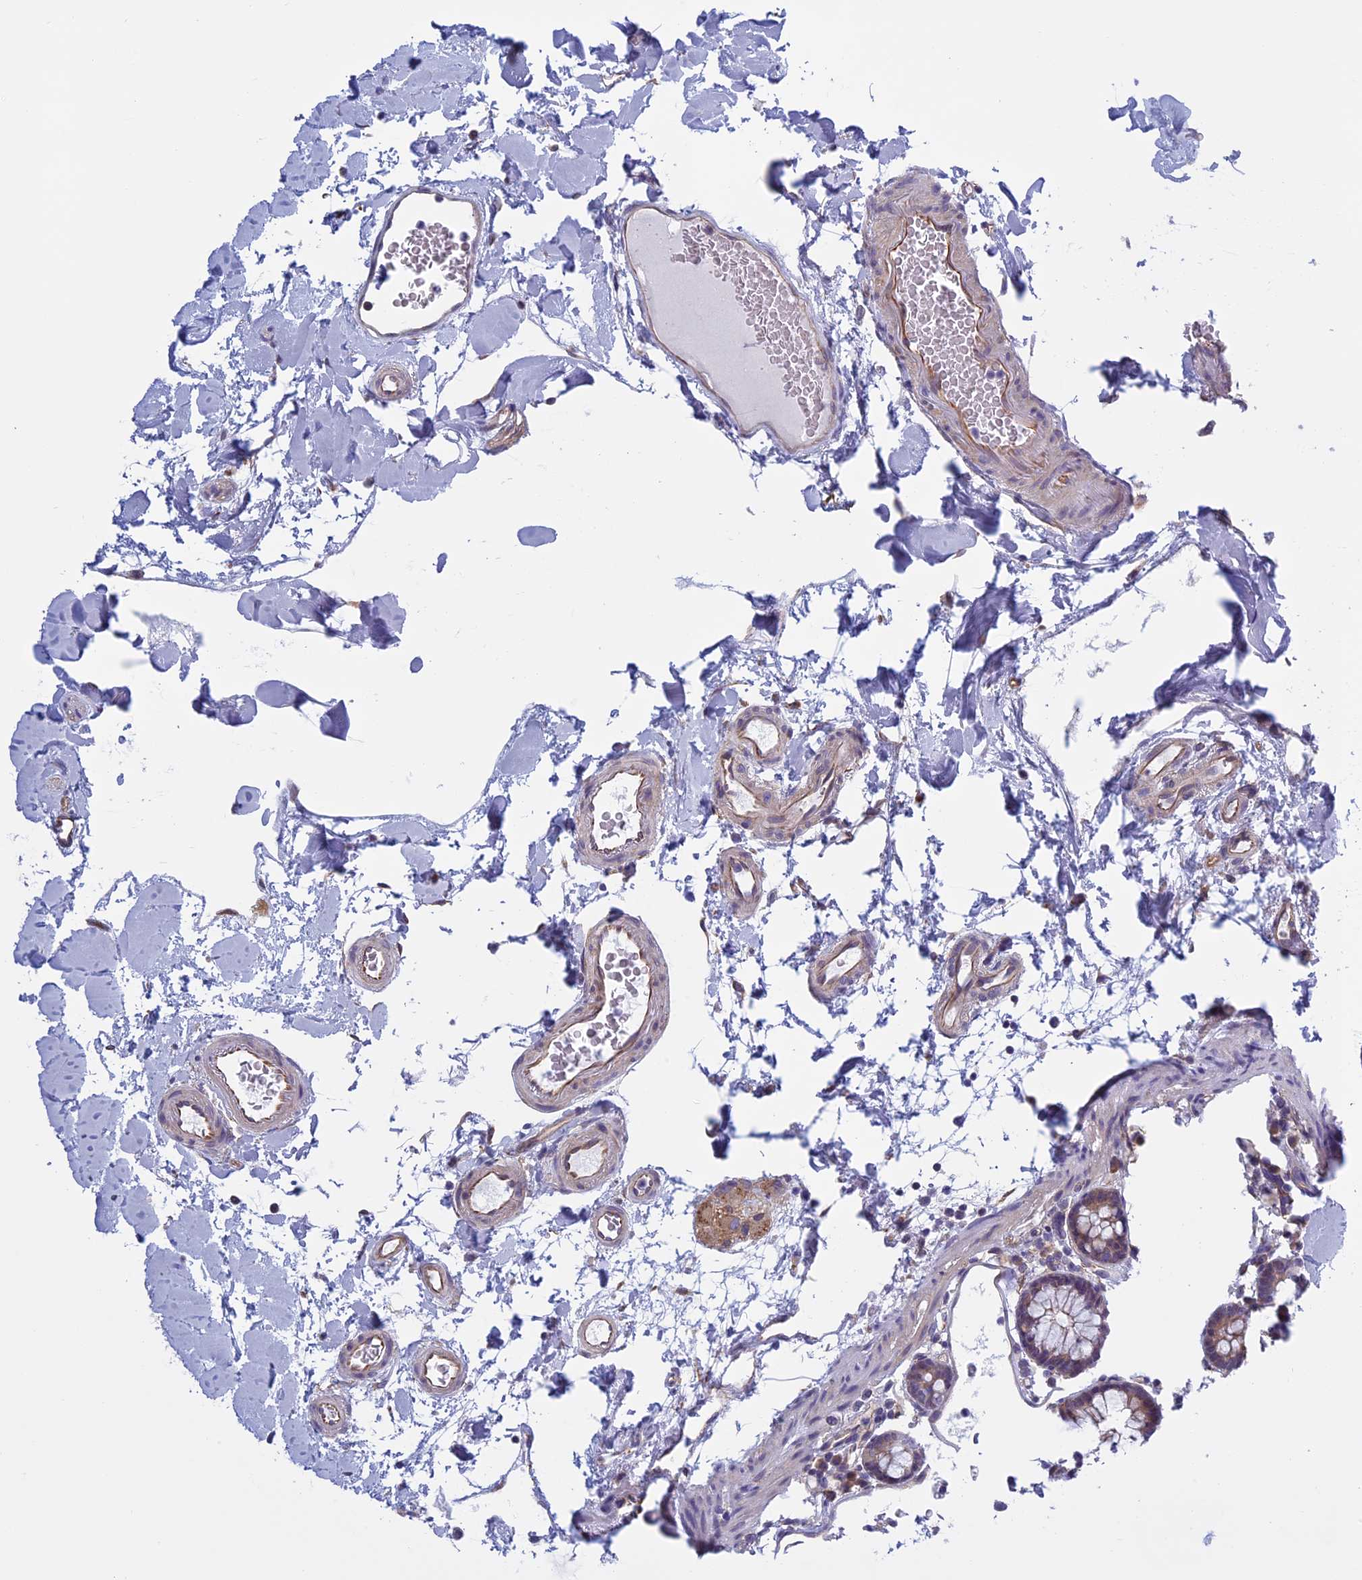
{"staining": {"intensity": "moderate", "quantity": ">75%", "location": "cytoplasmic/membranous"}, "tissue": "colon", "cell_type": "Endothelial cells", "image_type": "normal", "snomed": [{"axis": "morphology", "description": "Normal tissue, NOS"}, {"axis": "topography", "description": "Colon"}], "caption": "Protein positivity by immunohistochemistry demonstrates moderate cytoplasmic/membranous staining in about >75% of endothelial cells in benign colon.", "gene": "BCL2L10", "patient": {"sex": "male", "age": 75}}